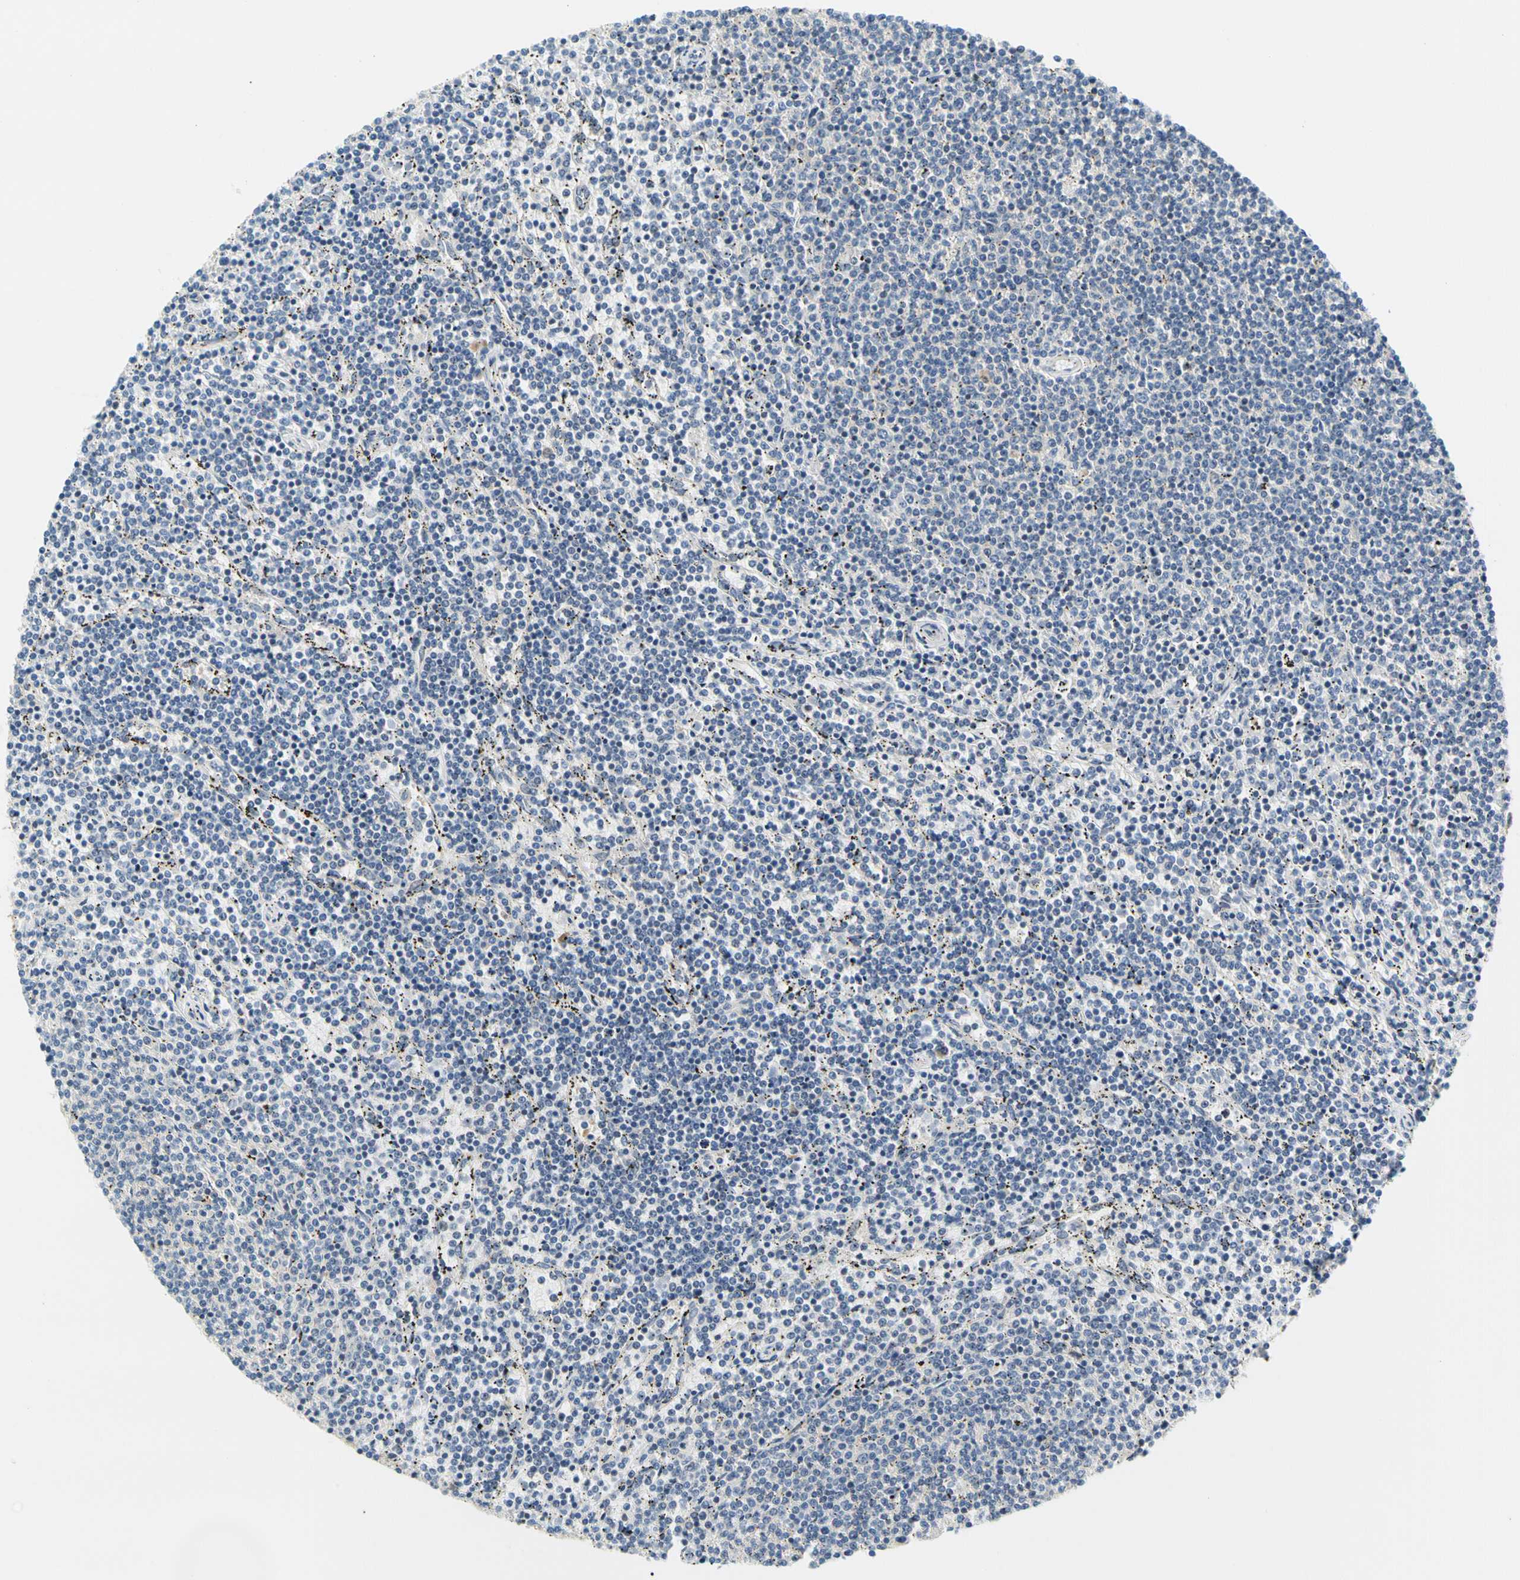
{"staining": {"intensity": "negative", "quantity": "none", "location": "none"}, "tissue": "lymphoma", "cell_type": "Tumor cells", "image_type": "cancer", "snomed": [{"axis": "morphology", "description": "Malignant lymphoma, non-Hodgkin's type, Low grade"}, {"axis": "topography", "description": "Spleen"}], "caption": "IHC image of neoplastic tissue: human low-grade malignant lymphoma, non-Hodgkin's type stained with DAB (3,3'-diaminobenzidine) reveals no significant protein positivity in tumor cells.", "gene": "LRRC47", "patient": {"sex": "female", "age": 50}}